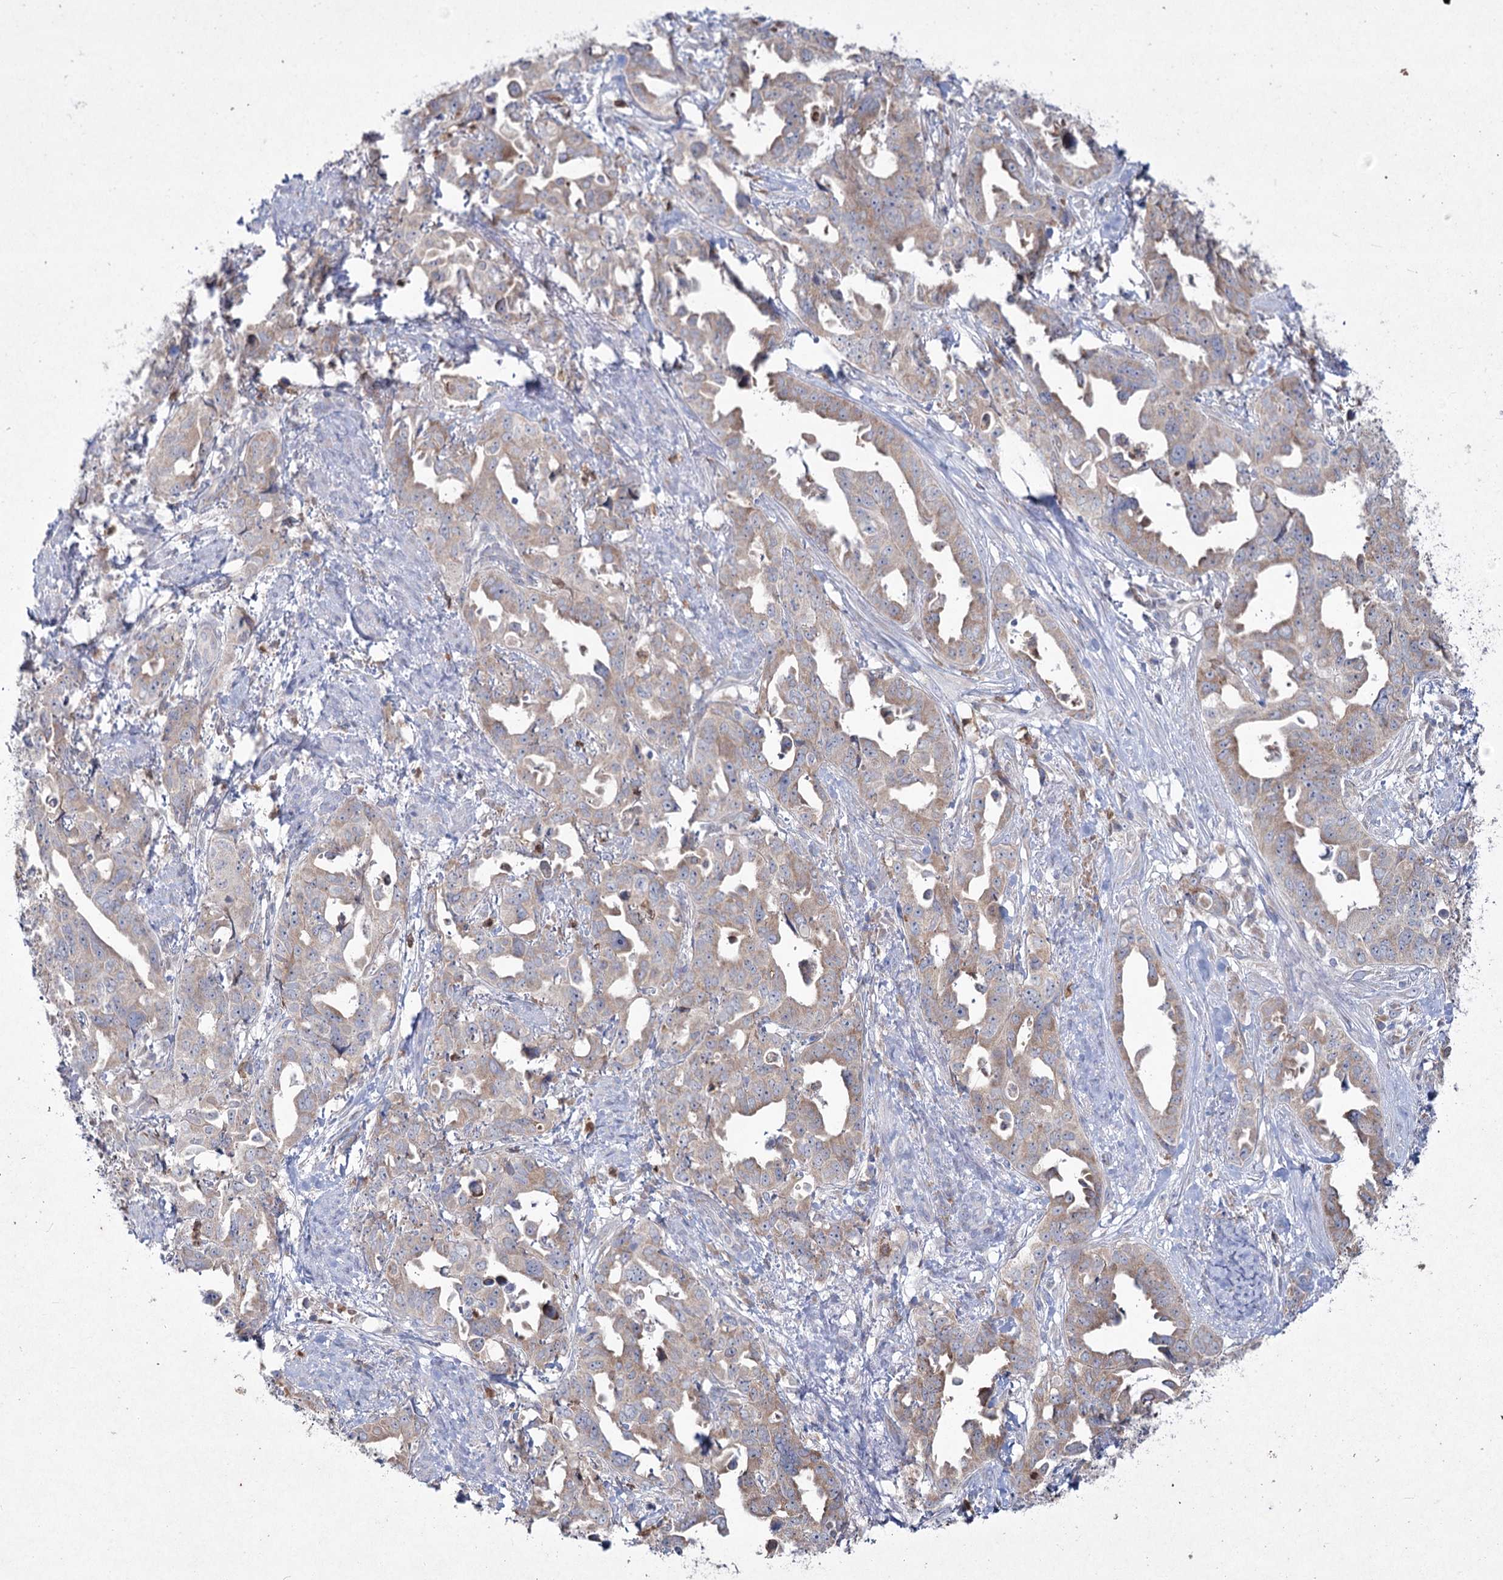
{"staining": {"intensity": "weak", "quantity": "25%-75%", "location": "cytoplasmic/membranous"}, "tissue": "endometrial cancer", "cell_type": "Tumor cells", "image_type": "cancer", "snomed": [{"axis": "morphology", "description": "Adenocarcinoma, NOS"}, {"axis": "topography", "description": "Endometrium"}], "caption": "A brown stain shows weak cytoplasmic/membranous staining of a protein in endometrial cancer (adenocarcinoma) tumor cells.", "gene": "NIPAL4", "patient": {"sex": "female", "age": 65}}